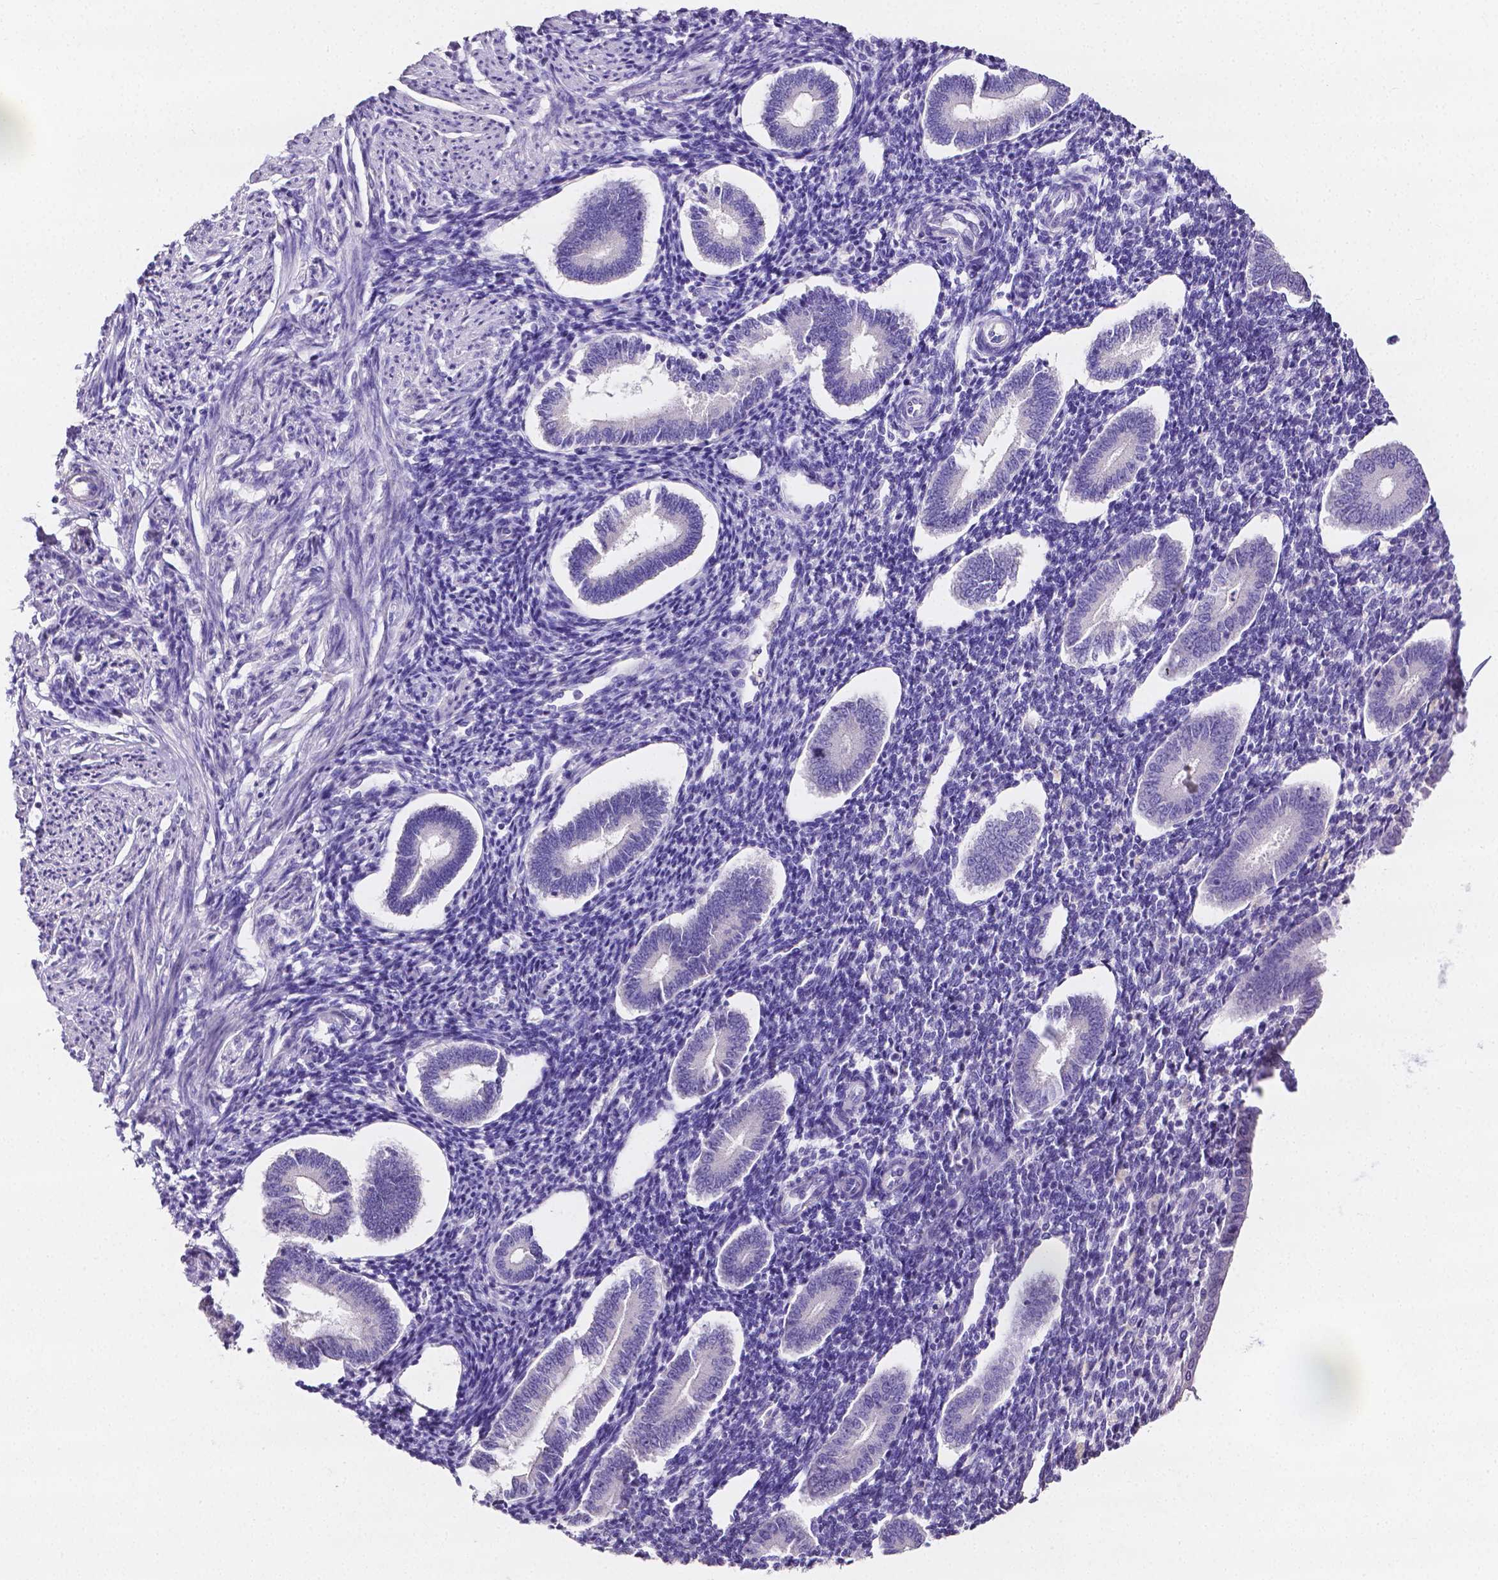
{"staining": {"intensity": "negative", "quantity": "none", "location": "none"}, "tissue": "endometrium", "cell_type": "Cells in endometrial stroma", "image_type": "normal", "snomed": [{"axis": "morphology", "description": "Normal tissue, NOS"}, {"axis": "topography", "description": "Endometrium"}], "caption": "Cells in endometrial stroma show no significant protein positivity in benign endometrium. (DAB (3,3'-diaminobenzidine) immunohistochemistry (IHC), high magnification).", "gene": "SLC22A2", "patient": {"sex": "female", "age": 40}}